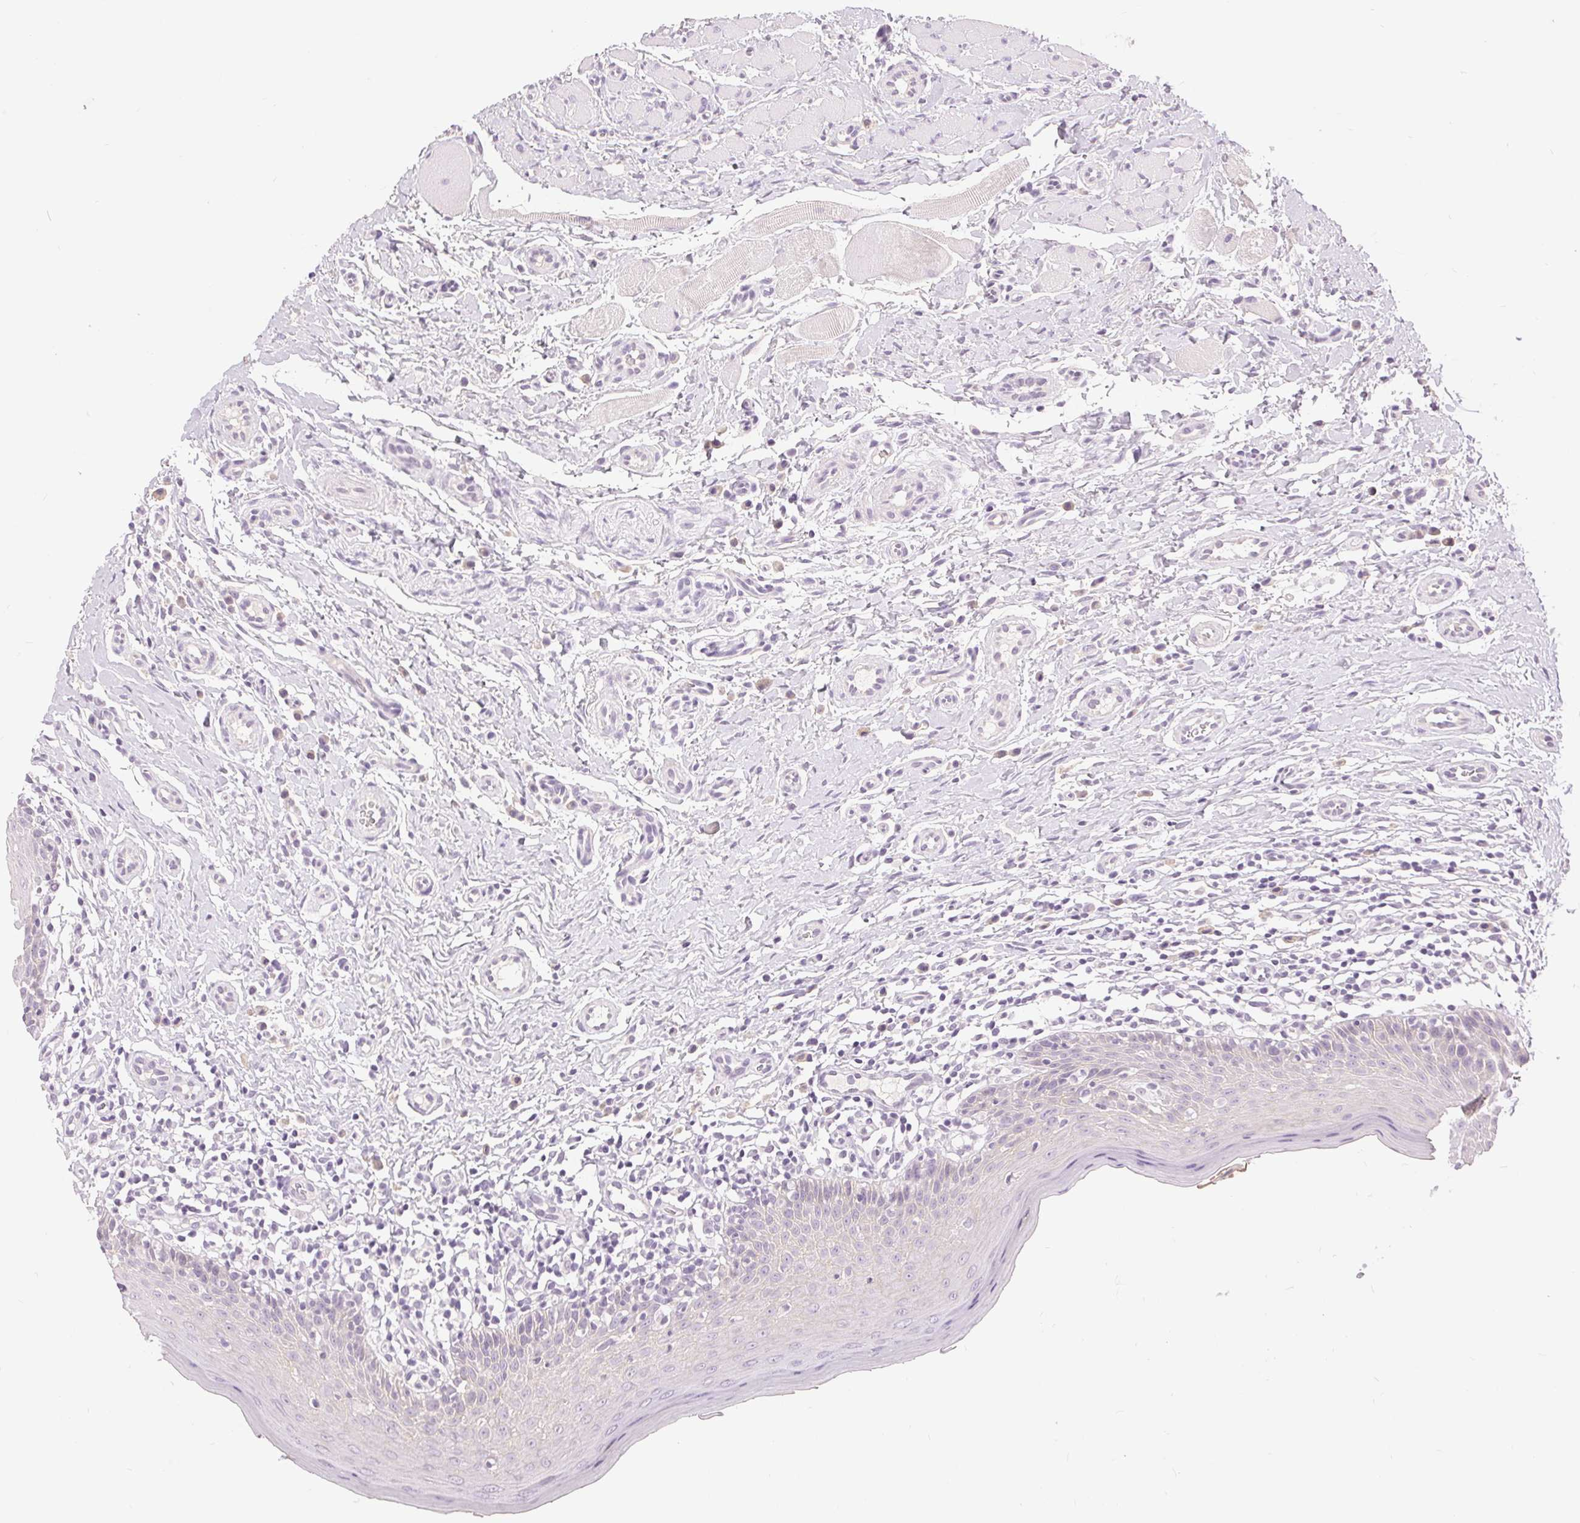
{"staining": {"intensity": "moderate", "quantity": "<25%", "location": "cytoplasmic/membranous"}, "tissue": "oral mucosa", "cell_type": "Squamous epithelial cells", "image_type": "normal", "snomed": [{"axis": "morphology", "description": "Normal tissue, NOS"}, {"axis": "topography", "description": "Oral tissue"}, {"axis": "topography", "description": "Tounge, NOS"}], "caption": "Approximately <25% of squamous epithelial cells in benign oral mucosa display moderate cytoplasmic/membranous protein positivity as visualized by brown immunohistochemical staining.", "gene": "DSG3", "patient": {"sex": "female", "age": 58}}